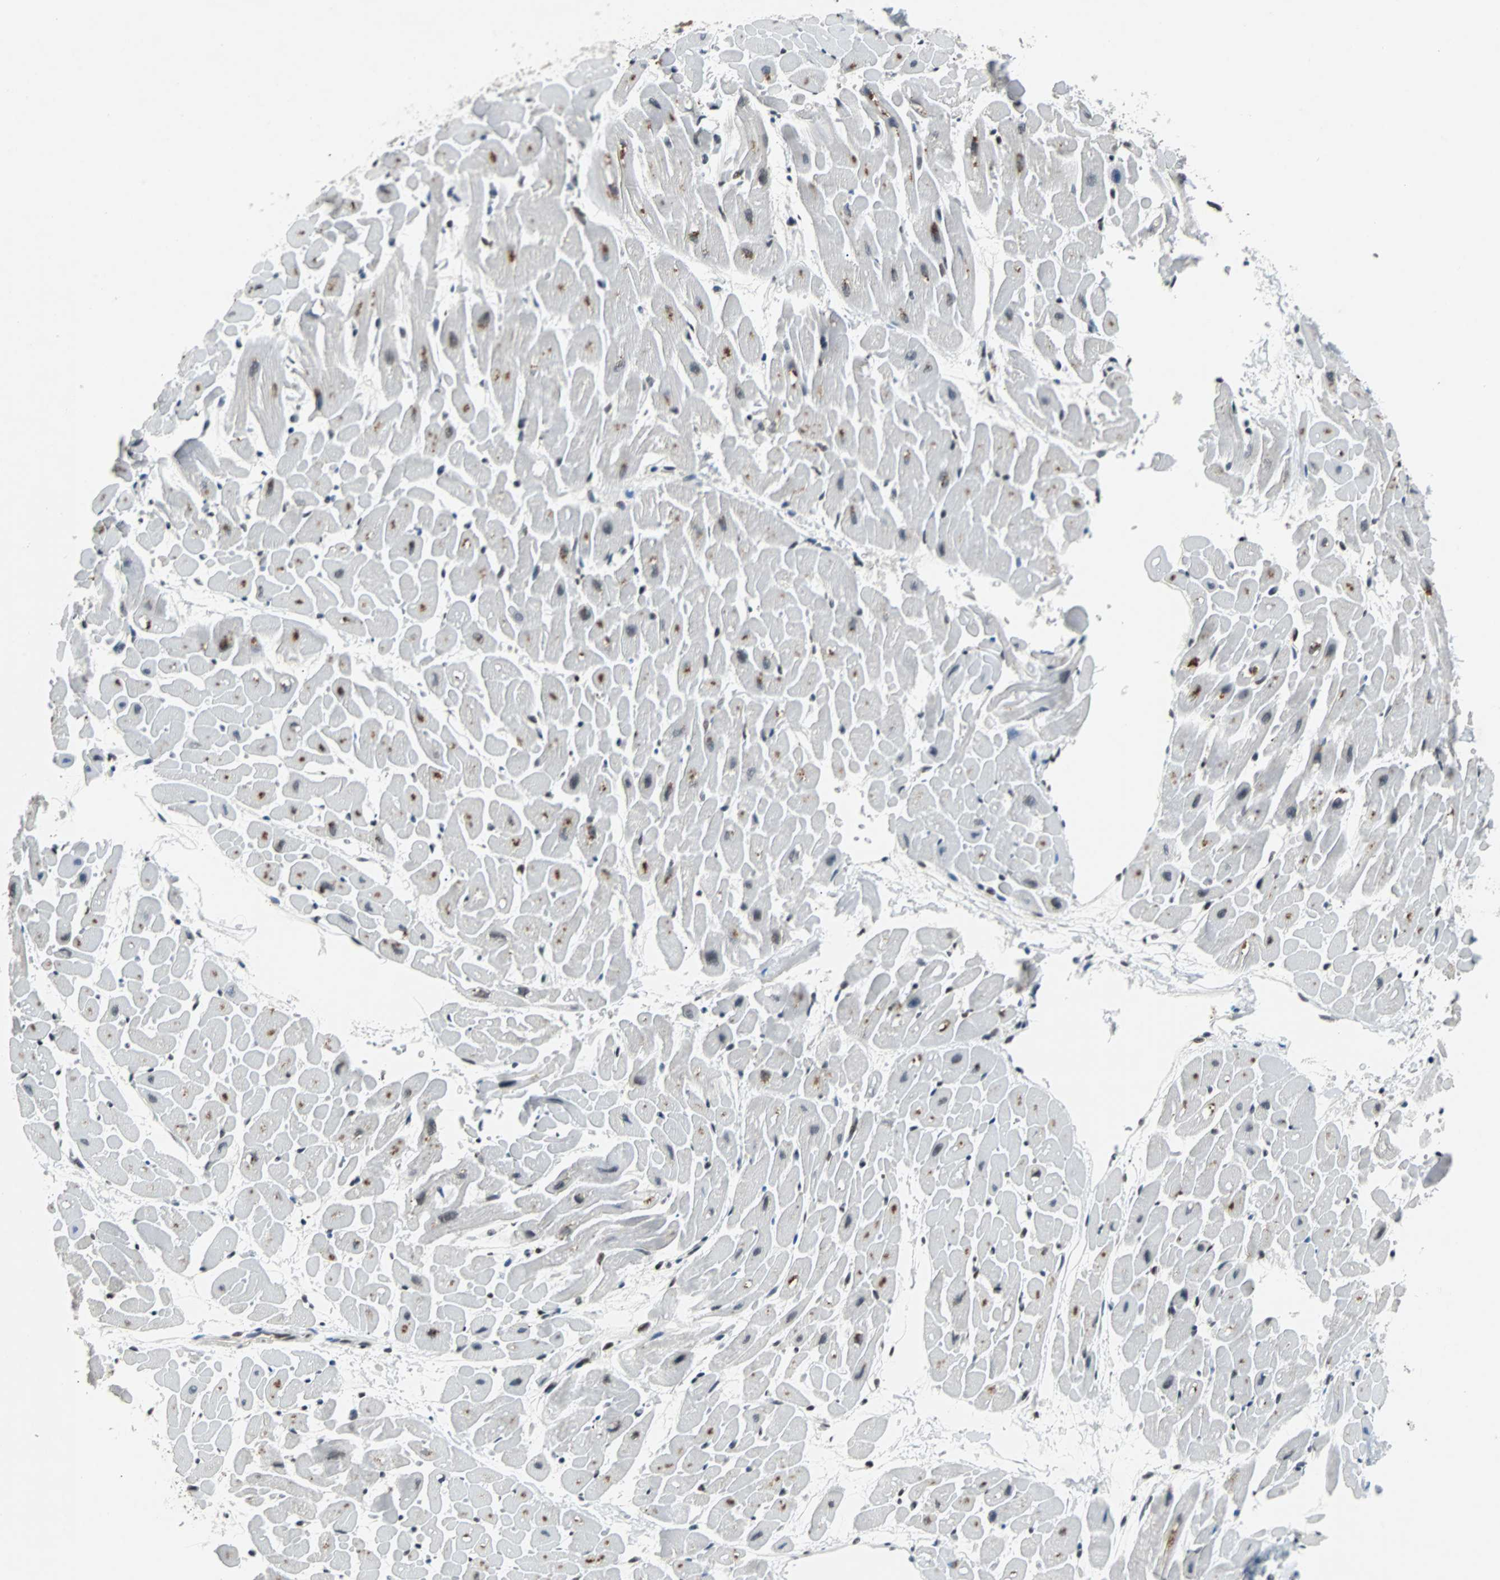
{"staining": {"intensity": "strong", "quantity": "25%-75%", "location": "cytoplasmic/membranous"}, "tissue": "heart muscle", "cell_type": "Cardiomyocytes", "image_type": "normal", "snomed": [{"axis": "morphology", "description": "Normal tissue, NOS"}, {"axis": "topography", "description": "Heart"}], "caption": "Unremarkable heart muscle reveals strong cytoplasmic/membranous positivity in approximately 25%-75% of cardiomyocytes The protein of interest is shown in brown color, while the nuclei are stained blue..", "gene": "GATAD2A", "patient": {"sex": "male", "age": 45}}